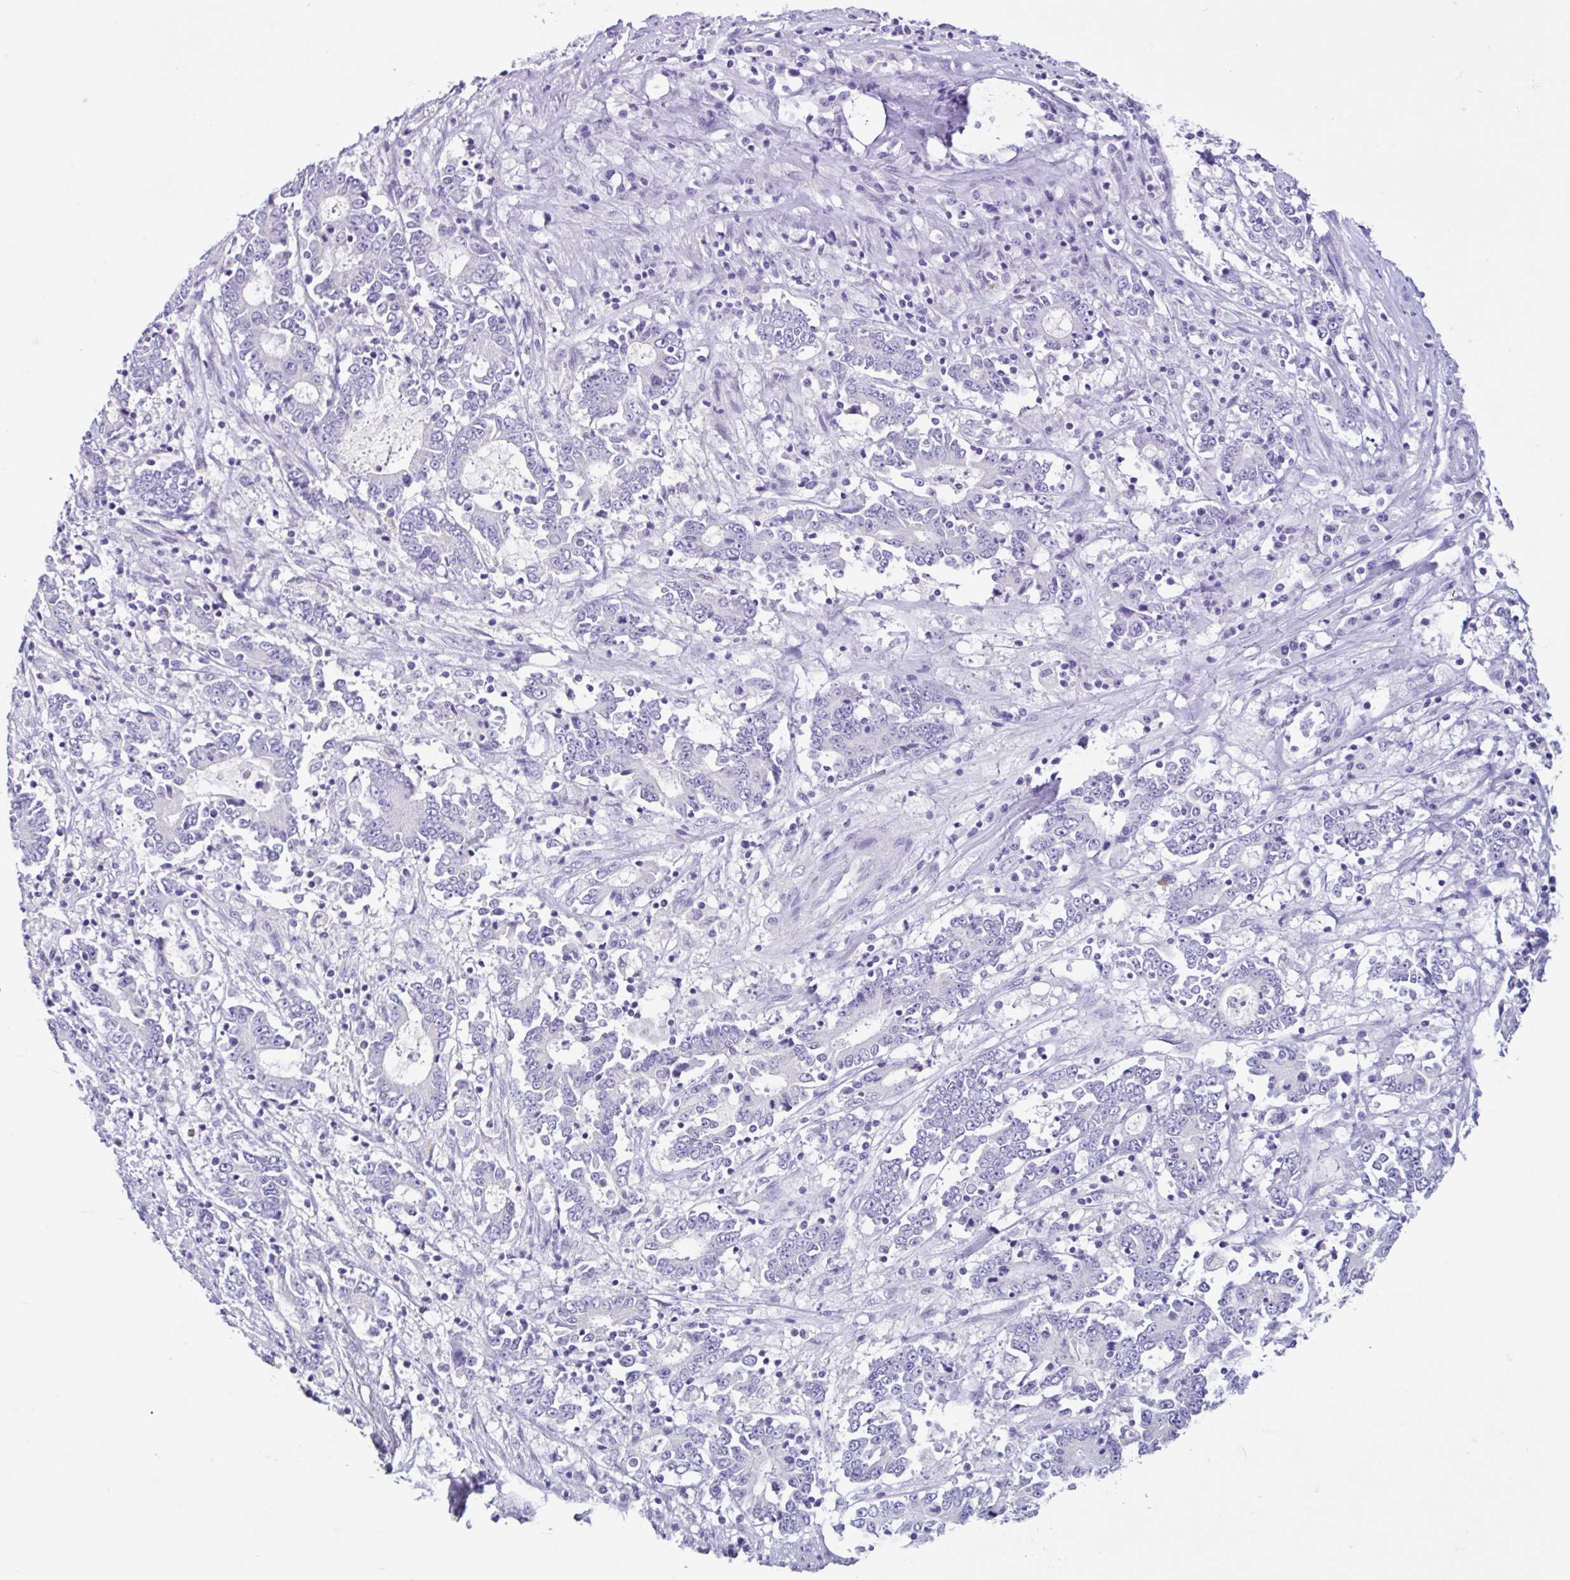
{"staining": {"intensity": "negative", "quantity": "none", "location": "none"}, "tissue": "stomach cancer", "cell_type": "Tumor cells", "image_type": "cancer", "snomed": [{"axis": "morphology", "description": "Adenocarcinoma, NOS"}, {"axis": "topography", "description": "Stomach, upper"}], "caption": "Stomach adenocarcinoma was stained to show a protein in brown. There is no significant staining in tumor cells. (IHC, brightfield microscopy, high magnification).", "gene": "CYP19A1", "patient": {"sex": "male", "age": 68}}